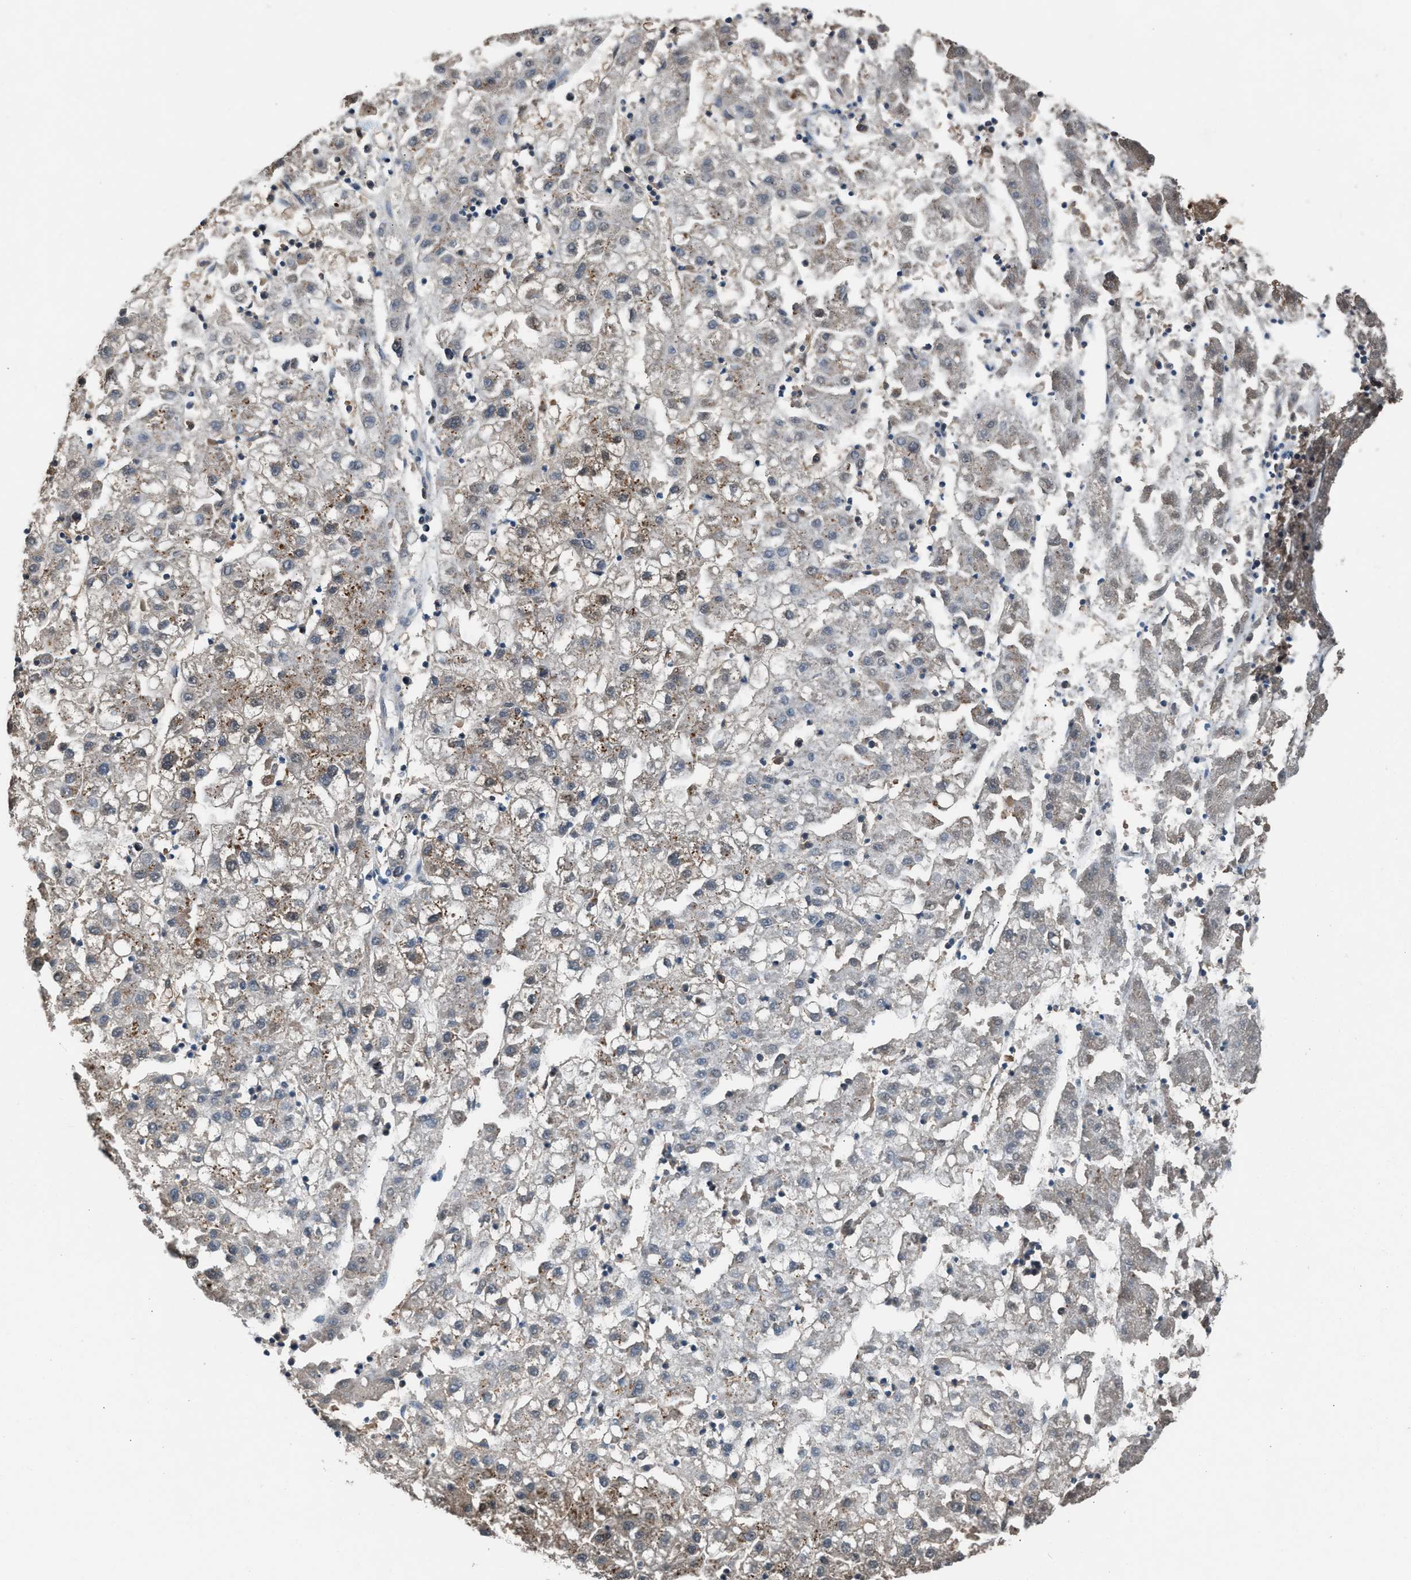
{"staining": {"intensity": "weak", "quantity": "25%-75%", "location": "cytoplasmic/membranous"}, "tissue": "liver cancer", "cell_type": "Tumor cells", "image_type": "cancer", "snomed": [{"axis": "morphology", "description": "Carcinoma, Hepatocellular, NOS"}, {"axis": "topography", "description": "Liver"}], "caption": "Hepatocellular carcinoma (liver) stained with a protein marker displays weak staining in tumor cells.", "gene": "CENPP", "patient": {"sex": "male", "age": 72}}